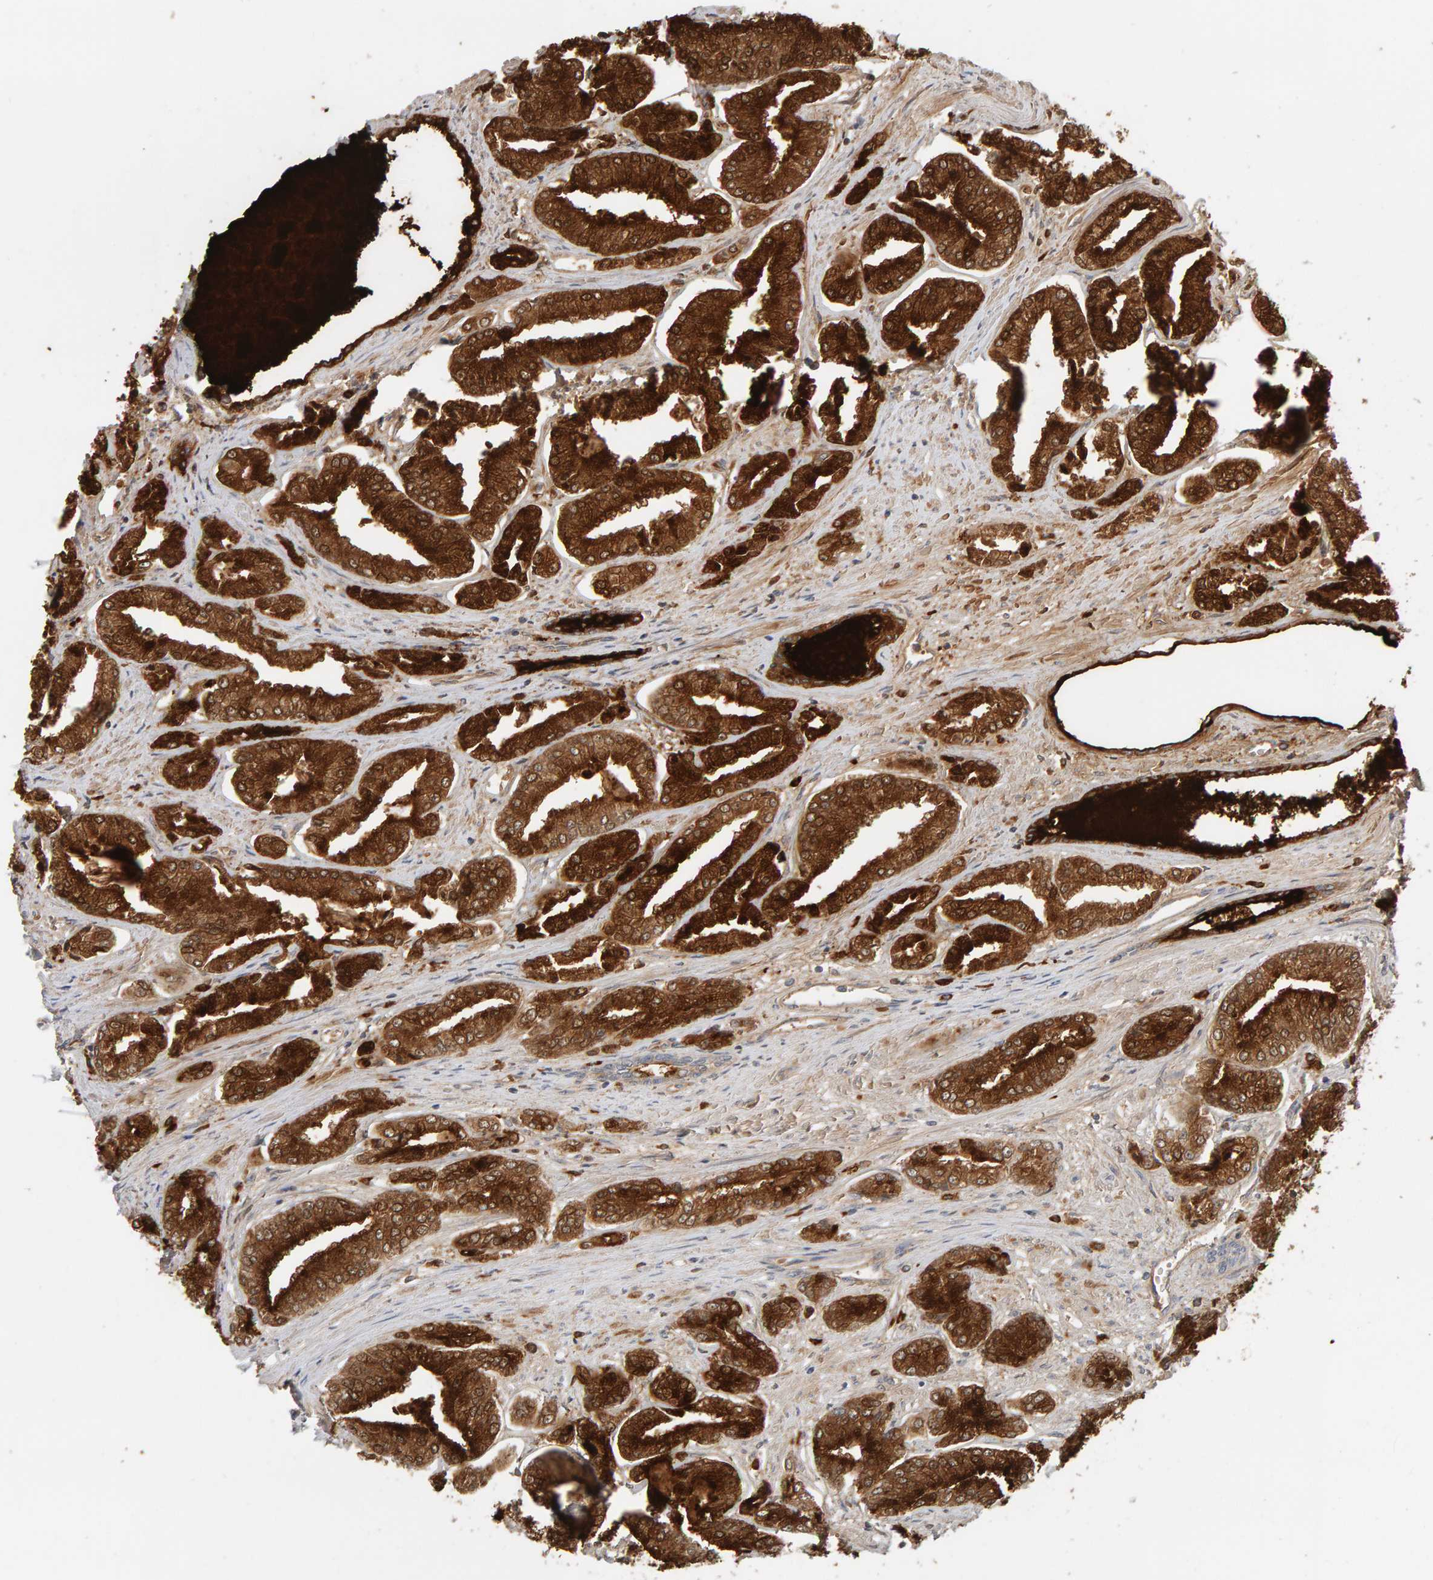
{"staining": {"intensity": "strong", "quantity": ">75%", "location": "cytoplasmic/membranous,nuclear"}, "tissue": "prostate cancer", "cell_type": "Tumor cells", "image_type": "cancer", "snomed": [{"axis": "morphology", "description": "Adenocarcinoma, Low grade"}, {"axis": "topography", "description": "Prostate"}], "caption": "Immunohistochemical staining of adenocarcinoma (low-grade) (prostate) displays high levels of strong cytoplasmic/membranous and nuclear positivity in approximately >75% of tumor cells. (IHC, brightfield microscopy, high magnification).", "gene": "PPP1R16A", "patient": {"sex": "male", "age": 52}}